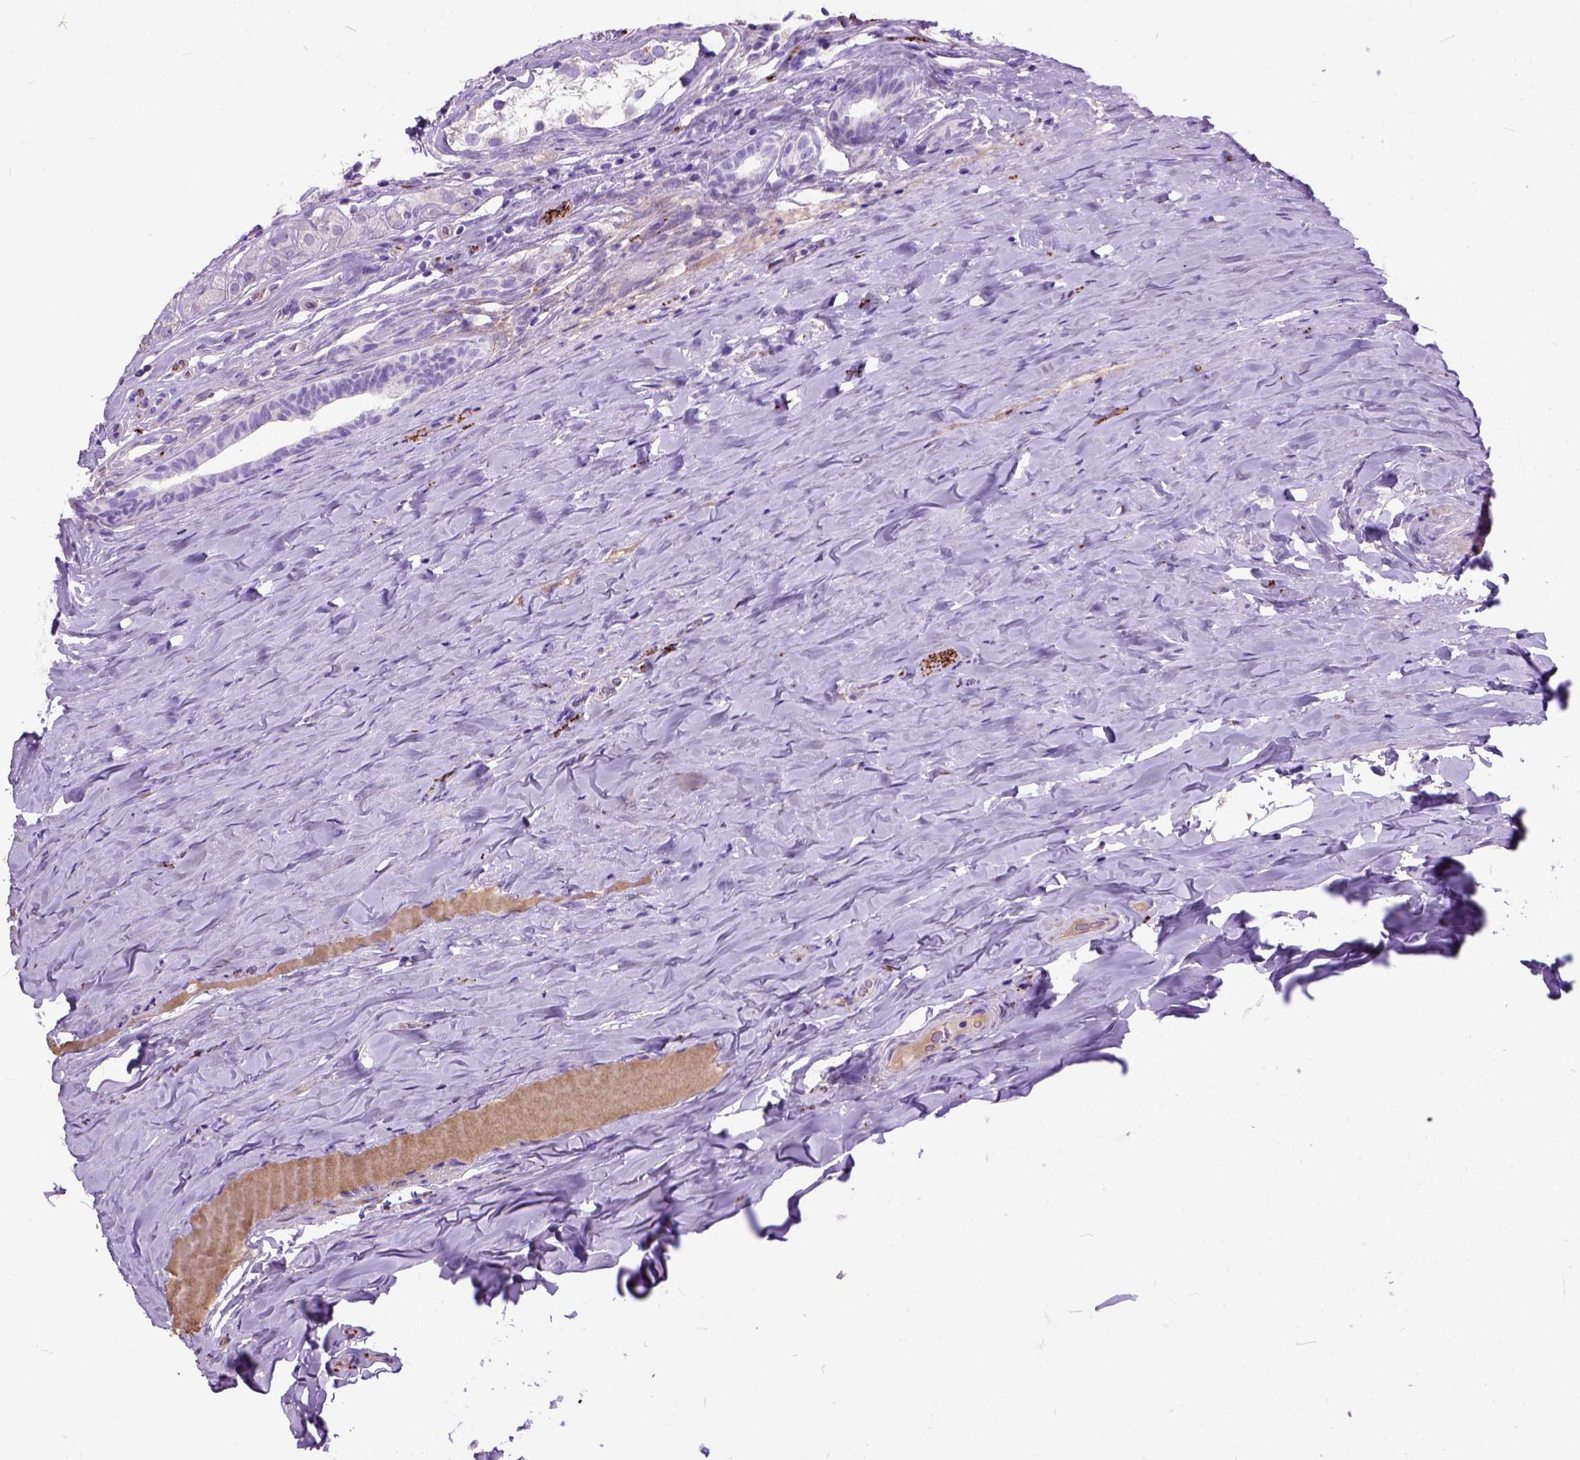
{"staining": {"intensity": "negative", "quantity": "none", "location": "none"}, "tissue": "testis cancer", "cell_type": "Tumor cells", "image_type": "cancer", "snomed": [{"axis": "morphology", "description": "Seminoma, NOS"}, {"axis": "topography", "description": "Testis"}], "caption": "The image demonstrates no significant staining in tumor cells of testis cancer.", "gene": "MAPT", "patient": {"sex": "male", "age": 34}}